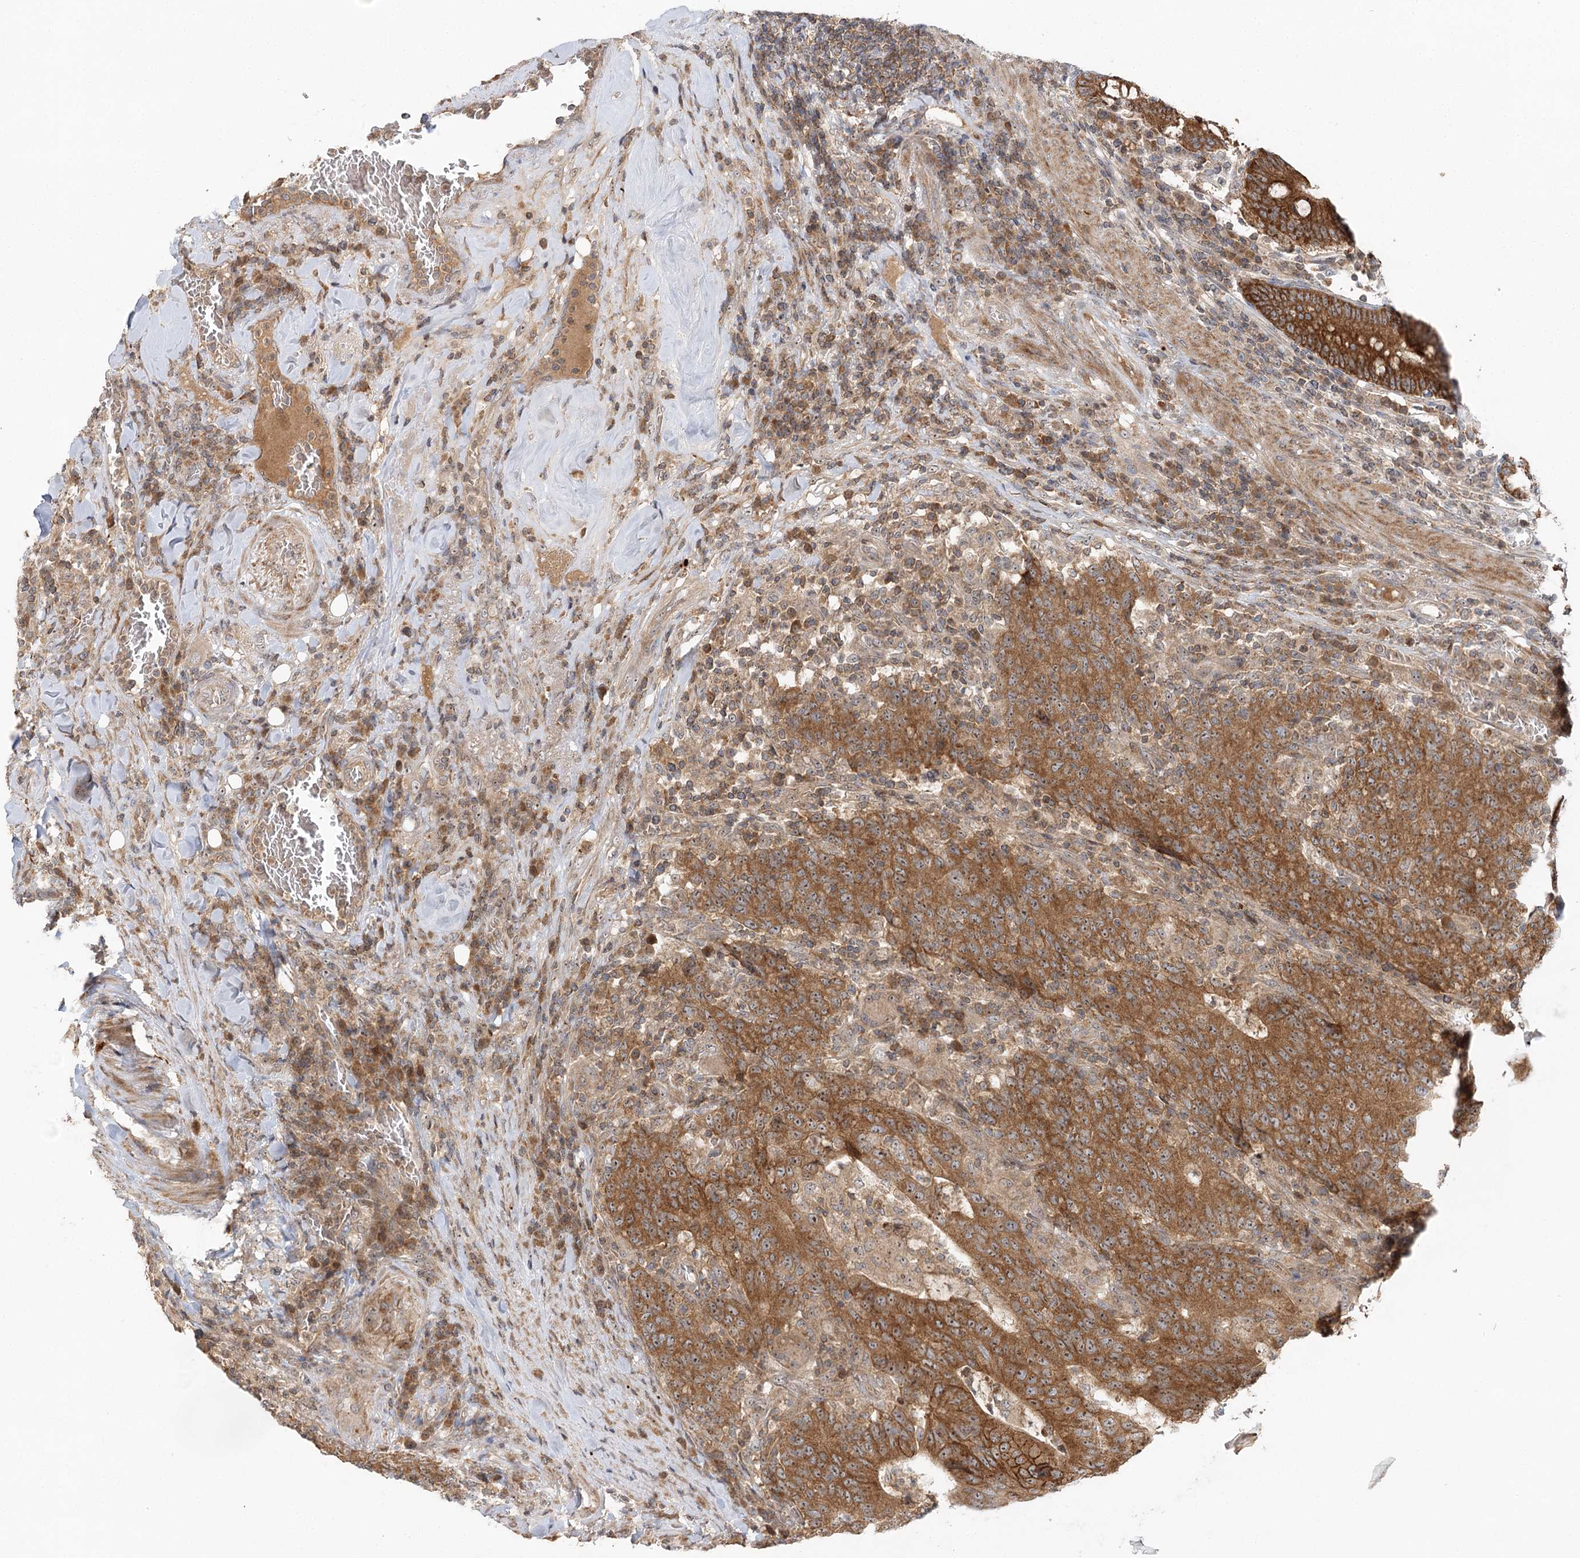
{"staining": {"intensity": "strong", "quantity": ">75%", "location": "cytoplasmic/membranous"}, "tissue": "colorectal cancer", "cell_type": "Tumor cells", "image_type": "cancer", "snomed": [{"axis": "morphology", "description": "Normal tissue, NOS"}, {"axis": "morphology", "description": "Adenocarcinoma, NOS"}, {"axis": "topography", "description": "Colon"}], "caption": "Colorectal cancer tissue exhibits strong cytoplasmic/membranous staining in approximately >75% of tumor cells (DAB IHC, brown staining for protein, blue staining for nuclei).", "gene": "RAPGEF6", "patient": {"sex": "female", "age": 75}}